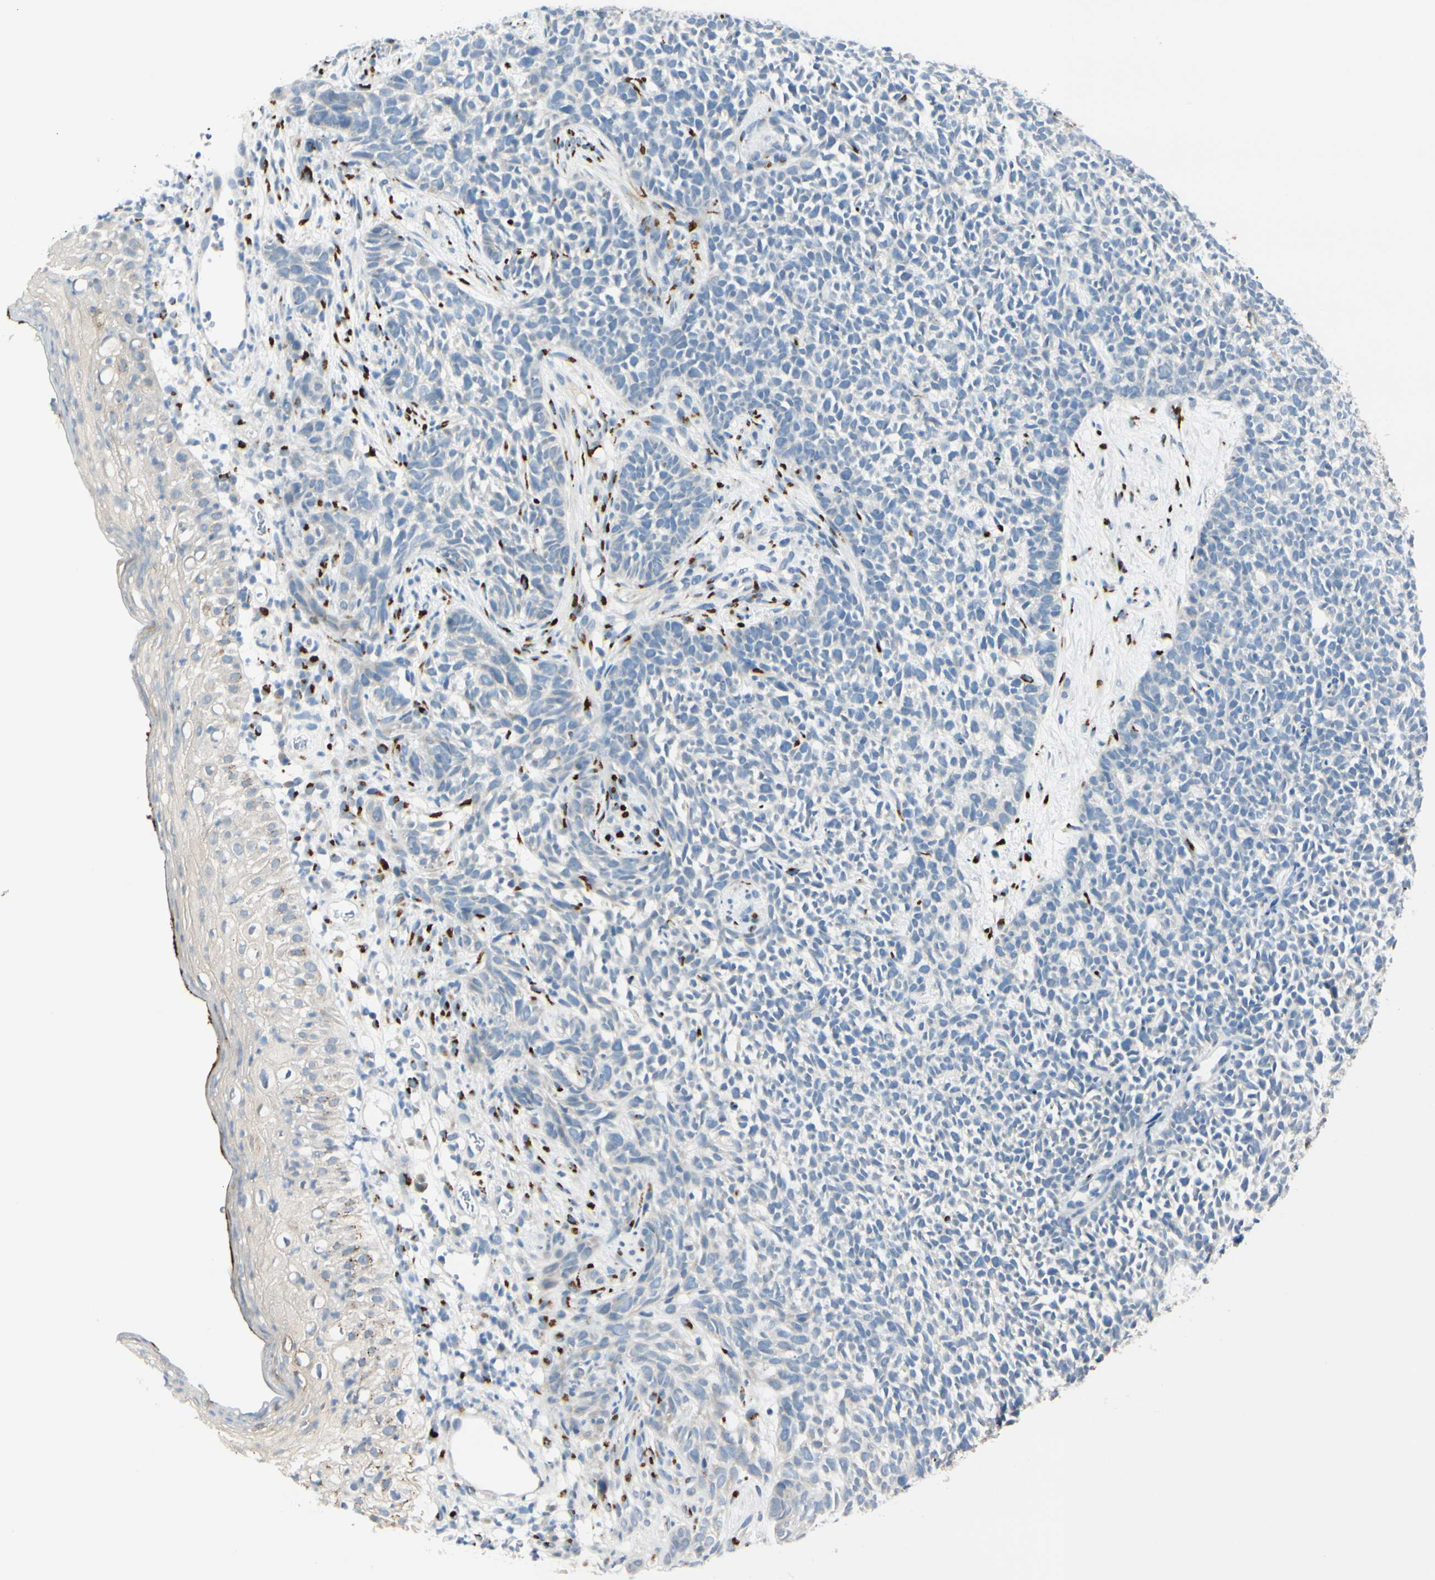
{"staining": {"intensity": "negative", "quantity": "none", "location": "none"}, "tissue": "skin cancer", "cell_type": "Tumor cells", "image_type": "cancer", "snomed": [{"axis": "morphology", "description": "Basal cell carcinoma"}, {"axis": "topography", "description": "Skin"}], "caption": "Human skin basal cell carcinoma stained for a protein using immunohistochemistry demonstrates no positivity in tumor cells.", "gene": "GALNT5", "patient": {"sex": "female", "age": 84}}